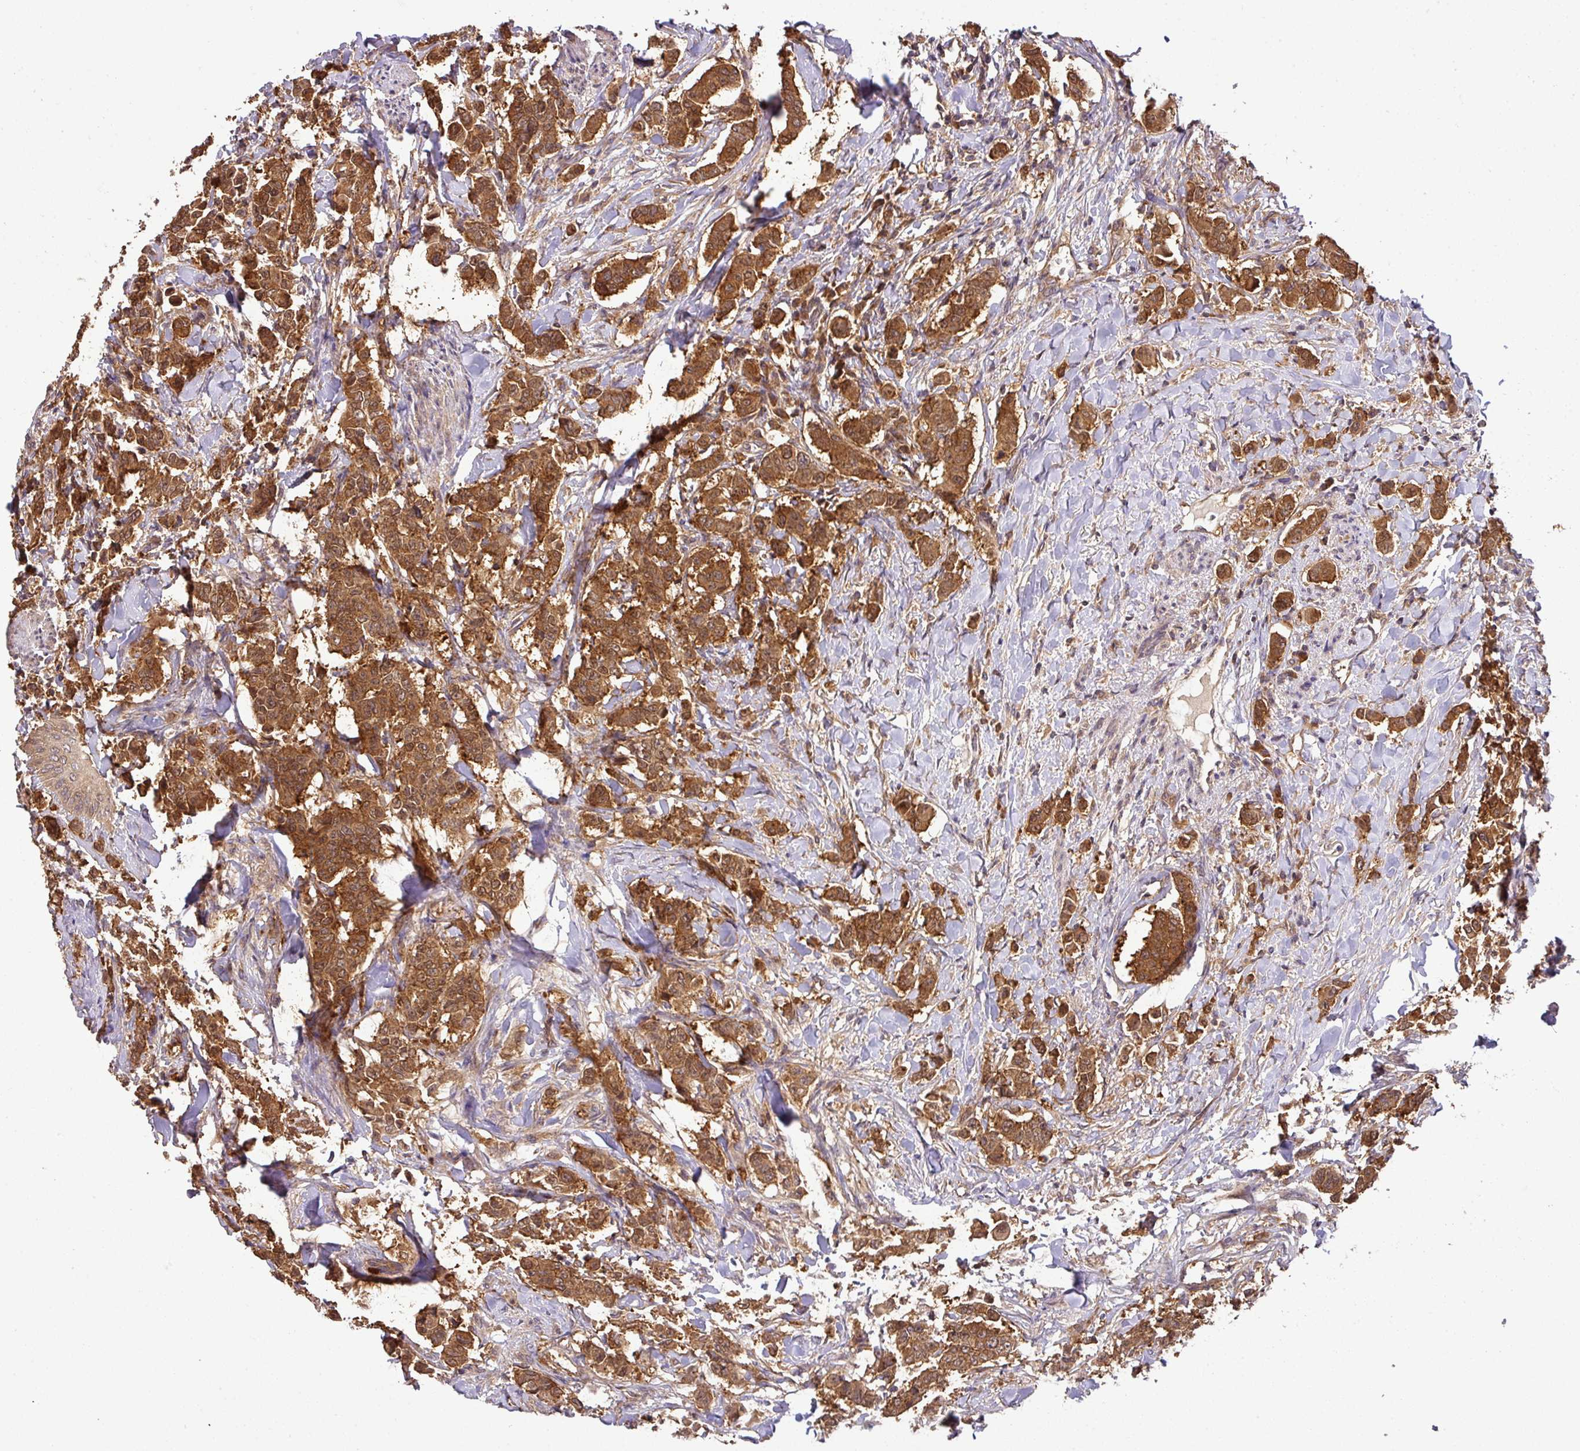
{"staining": {"intensity": "moderate", "quantity": ">75%", "location": "cytoplasmic/membranous,nuclear"}, "tissue": "breast cancer", "cell_type": "Tumor cells", "image_type": "cancer", "snomed": [{"axis": "morphology", "description": "Duct carcinoma"}, {"axis": "topography", "description": "Breast"}], "caption": "Tumor cells exhibit medium levels of moderate cytoplasmic/membranous and nuclear staining in about >75% of cells in breast cancer (infiltrating ductal carcinoma).", "gene": "GSPT1", "patient": {"sex": "female", "age": 40}}